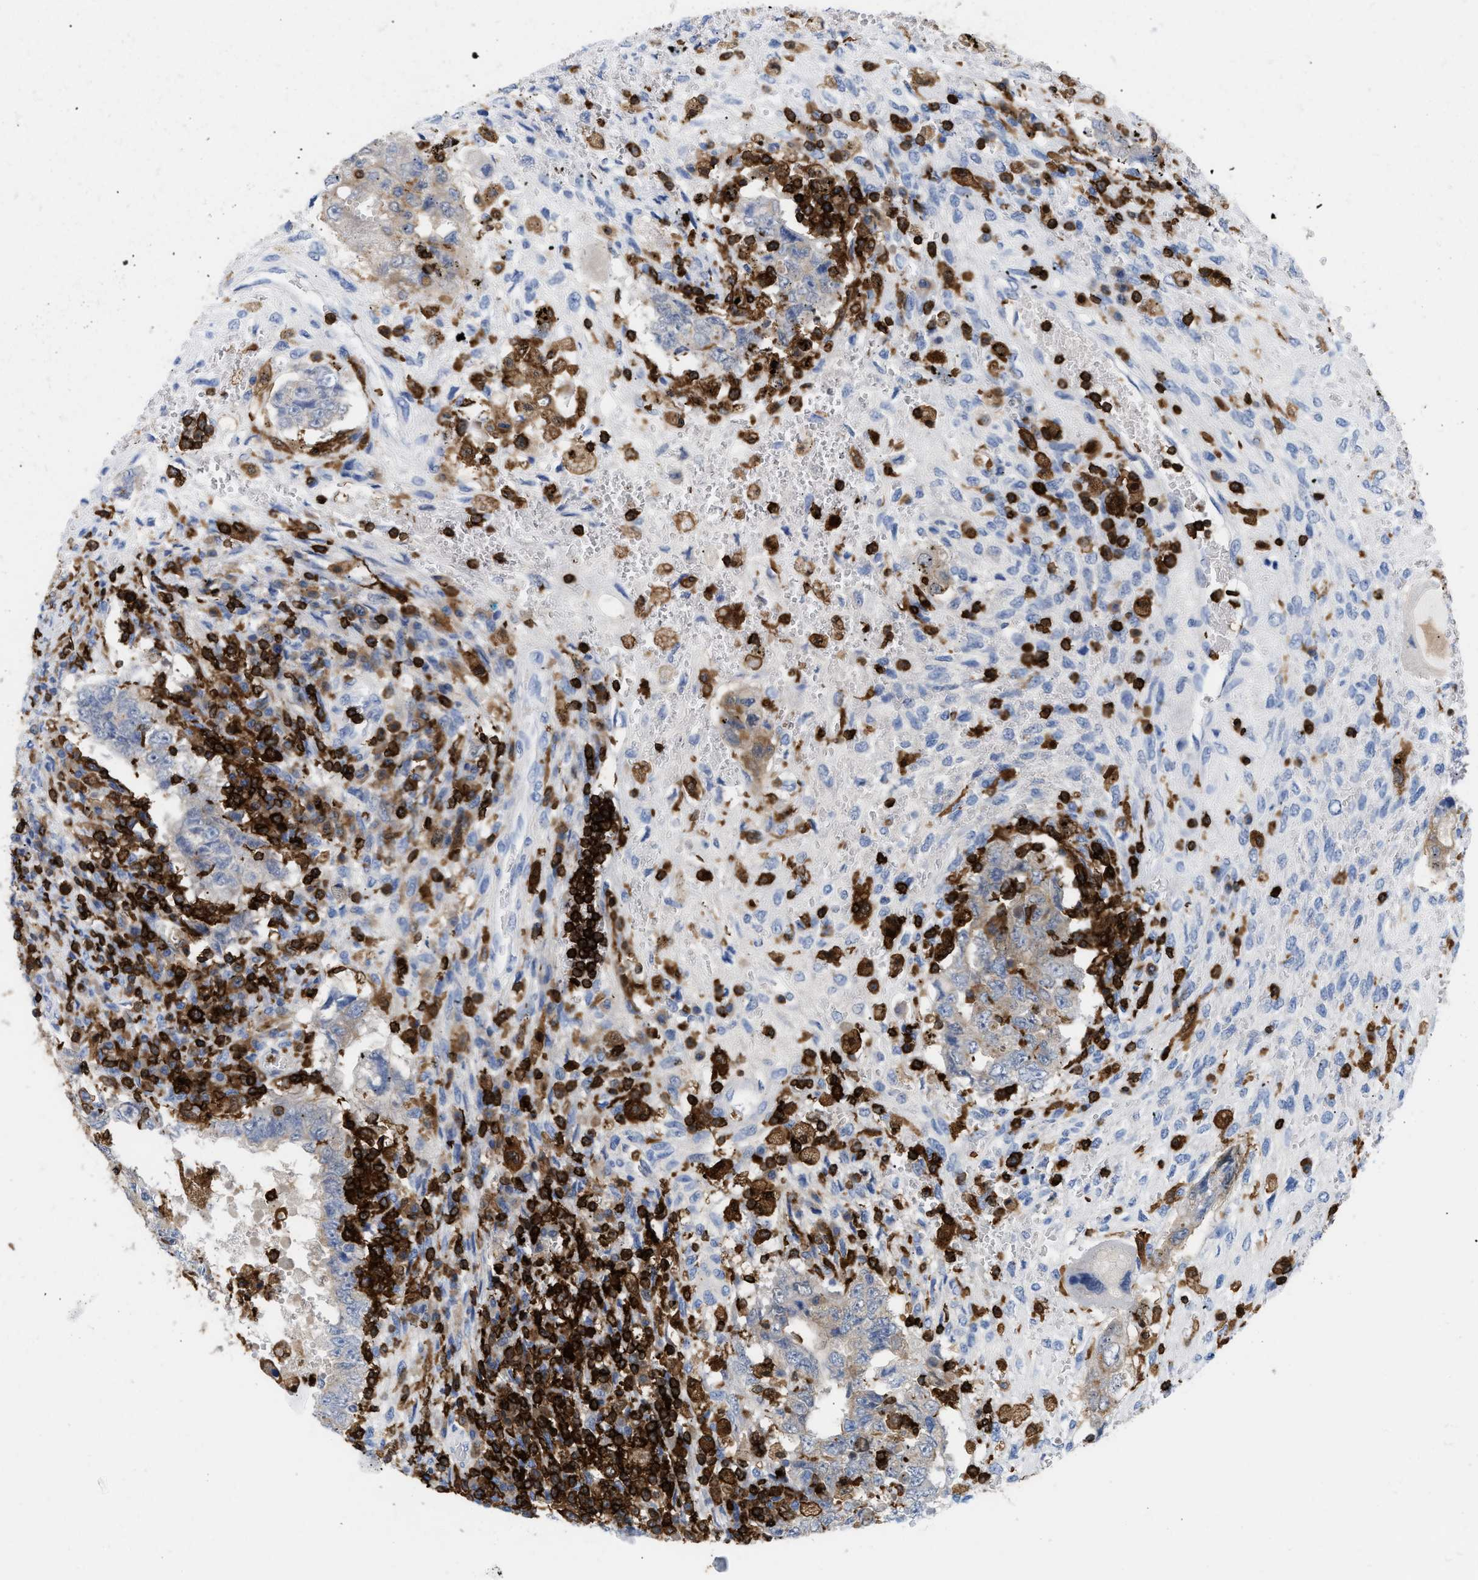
{"staining": {"intensity": "negative", "quantity": "none", "location": "none"}, "tissue": "testis cancer", "cell_type": "Tumor cells", "image_type": "cancer", "snomed": [{"axis": "morphology", "description": "Carcinoma, Embryonal, NOS"}, {"axis": "topography", "description": "Testis"}], "caption": "Immunohistochemistry of testis cancer reveals no staining in tumor cells.", "gene": "LCP1", "patient": {"sex": "male", "age": 26}}